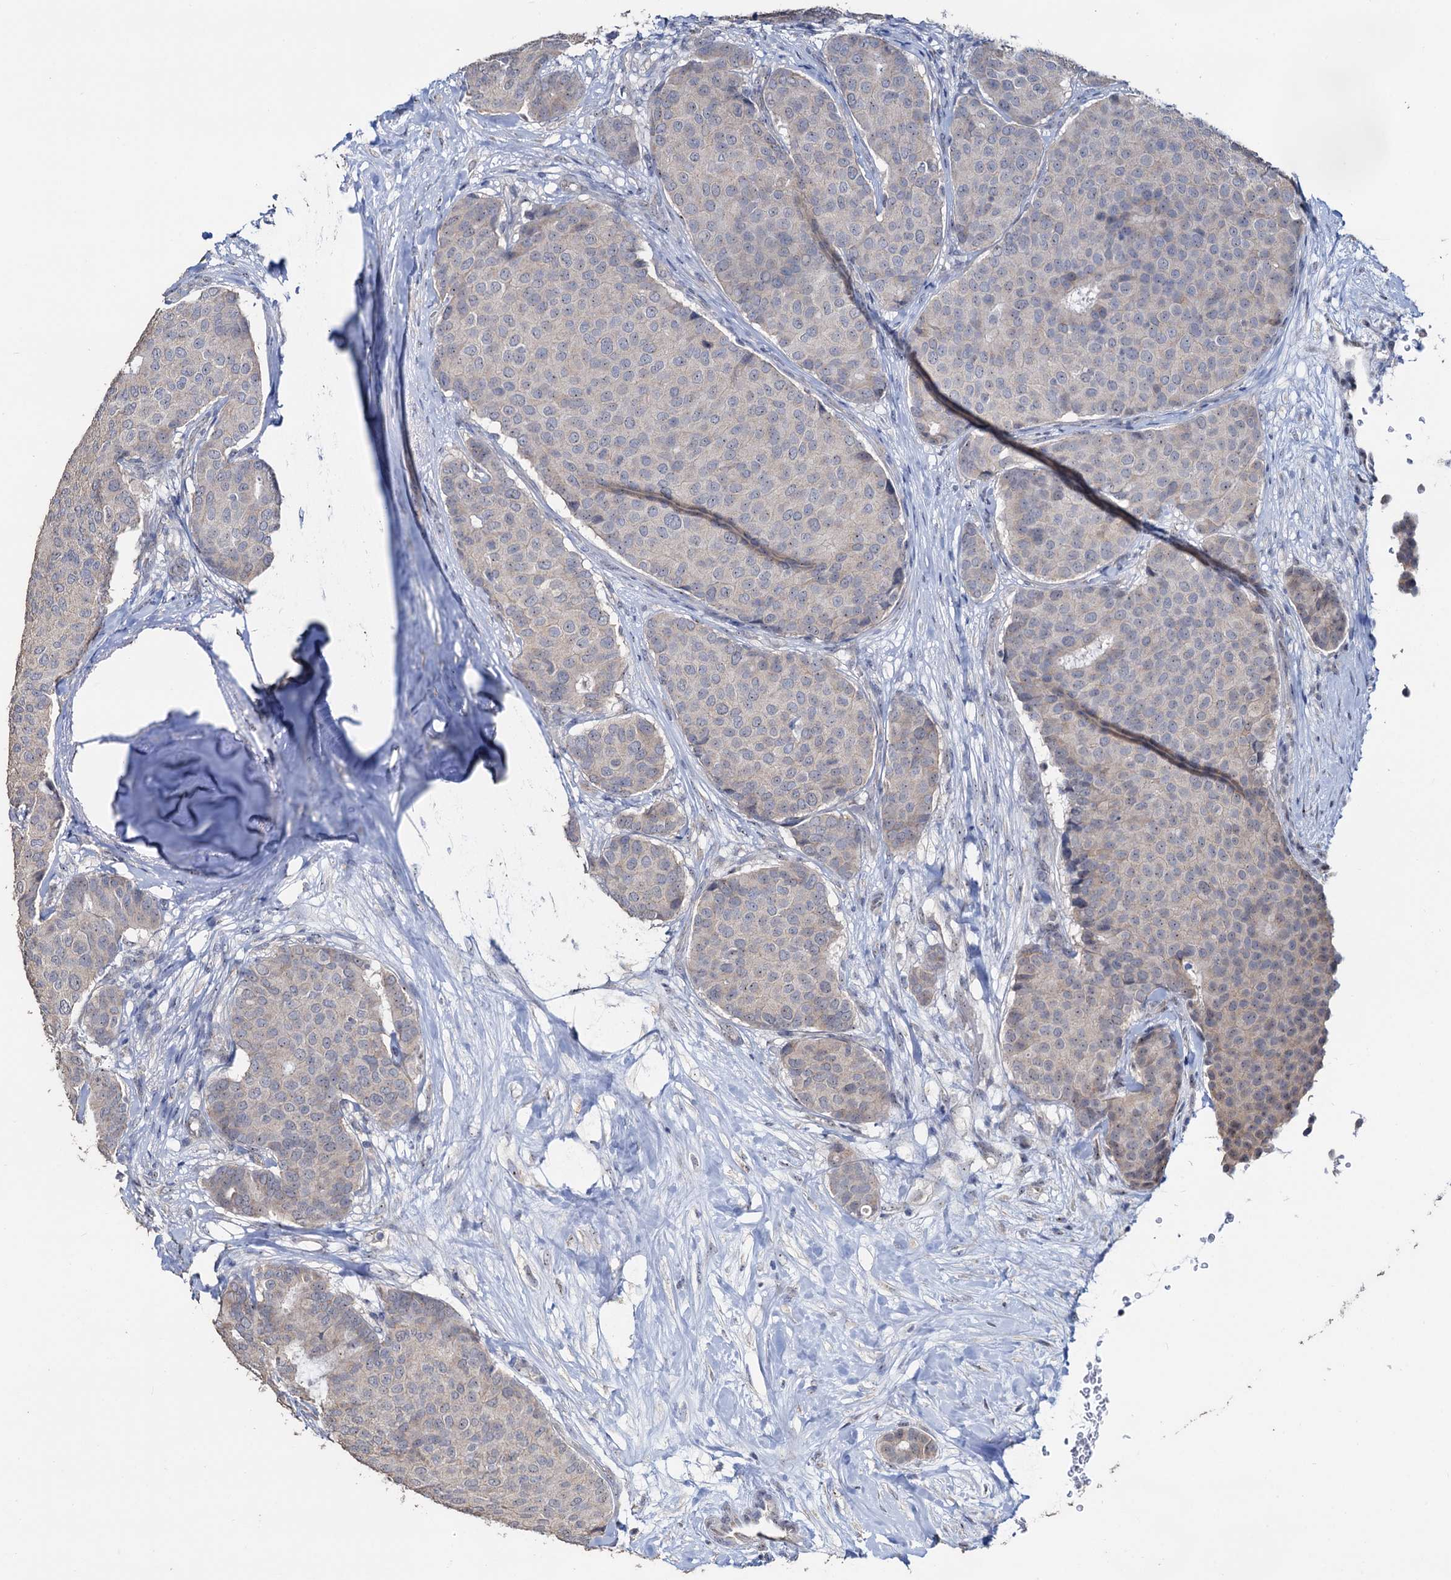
{"staining": {"intensity": "negative", "quantity": "none", "location": "none"}, "tissue": "breast cancer", "cell_type": "Tumor cells", "image_type": "cancer", "snomed": [{"axis": "morphology", "description": "Duct carcinoma"}, {"axis": "topography", "description": "Breast"}], "caption": "Micrograph shows no significant protein staining in tumor cells of invasive ductal carcinoma (breast).", "gene": "C2CD3", "patient": {"sex": "female", "age": 75}}